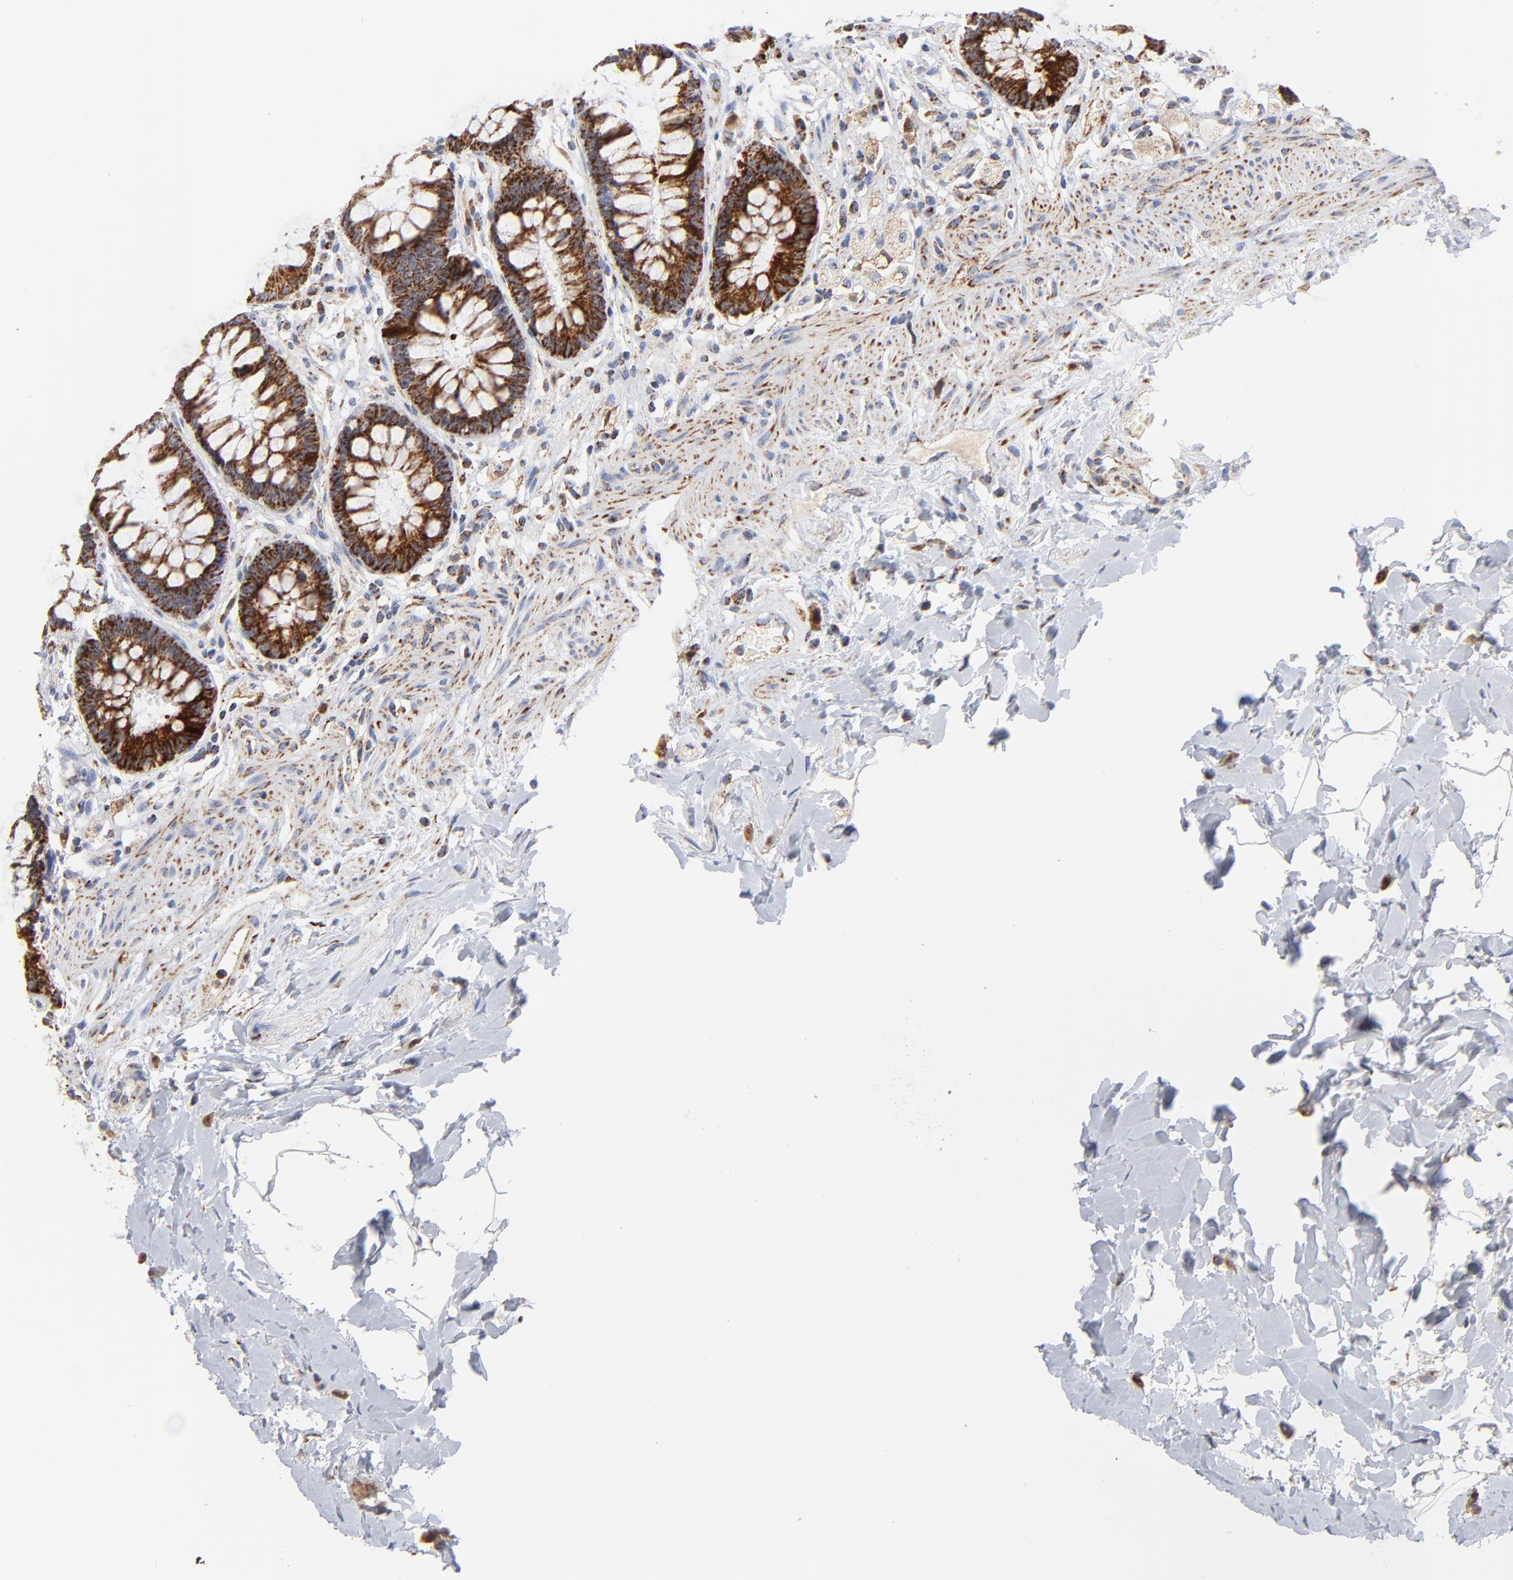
{"staining": {"intensity": "strong", "quantity": ">75%", "location": "cytoplasmic/membranous"}, "tissue": "rectum", "cell_type": "Glandular cells", "image_type": "normal", "snomed": [{"axis": "morphology", "description": "Normal tissue, NOS"}, {"axis": "topography", "description": "Rectum"}], "caption": "Immunohistochemistry (IHC) of unremarkable human rectum displays high levels of strong cytoplasmic/membranous positivity in approximately >75% of glandular cells.", "gene": "DIABLO", "patient": {"sex": "female", "age": 46}}